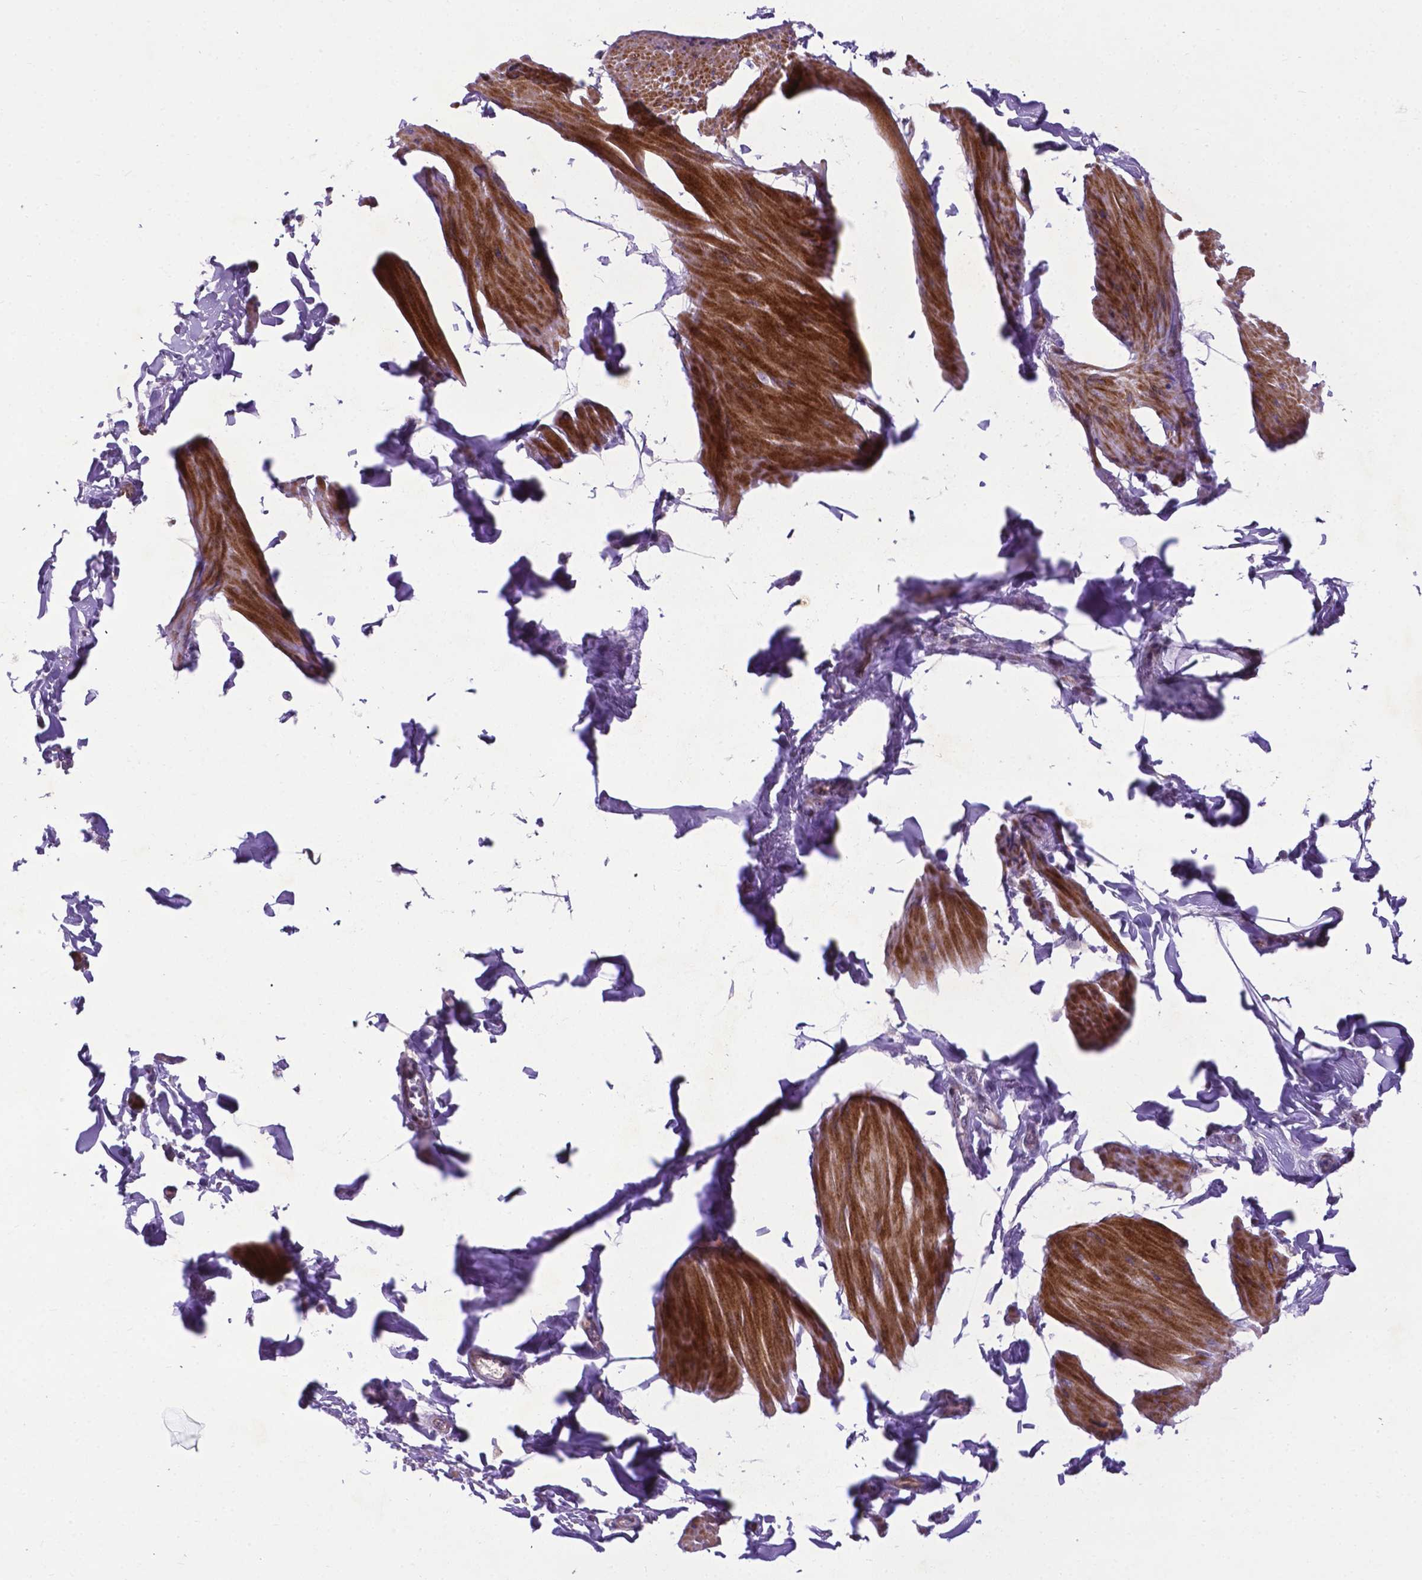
{"staining": {"intensity": "strong", "quantity": "25%-75%", "location": "cytoplasmic/membranous"}, "tissue": "smooth muscle", "cell_type": "Smooth muscle cells", "image_type": "normal", "snomed": [{"axis": "morphology", "description": "Normal tissue, NOS"}, {"axis": "topography", "description": "Adipose tissue"}, {"axis": "topography", "description": "Smooth muscle"}, {"axis": "topography", "description": "Peripheral nerve tissue"}], "caption": "Immunohistochemical staining of benign smooth muscle demonstrates 25%-75% levels of strong cytoplasmic/membranous protein expression in about 25%-75% of smooth muscle cells.", "gene": "PFKFB4", "patient": {"sex": "male", "age": 83}}